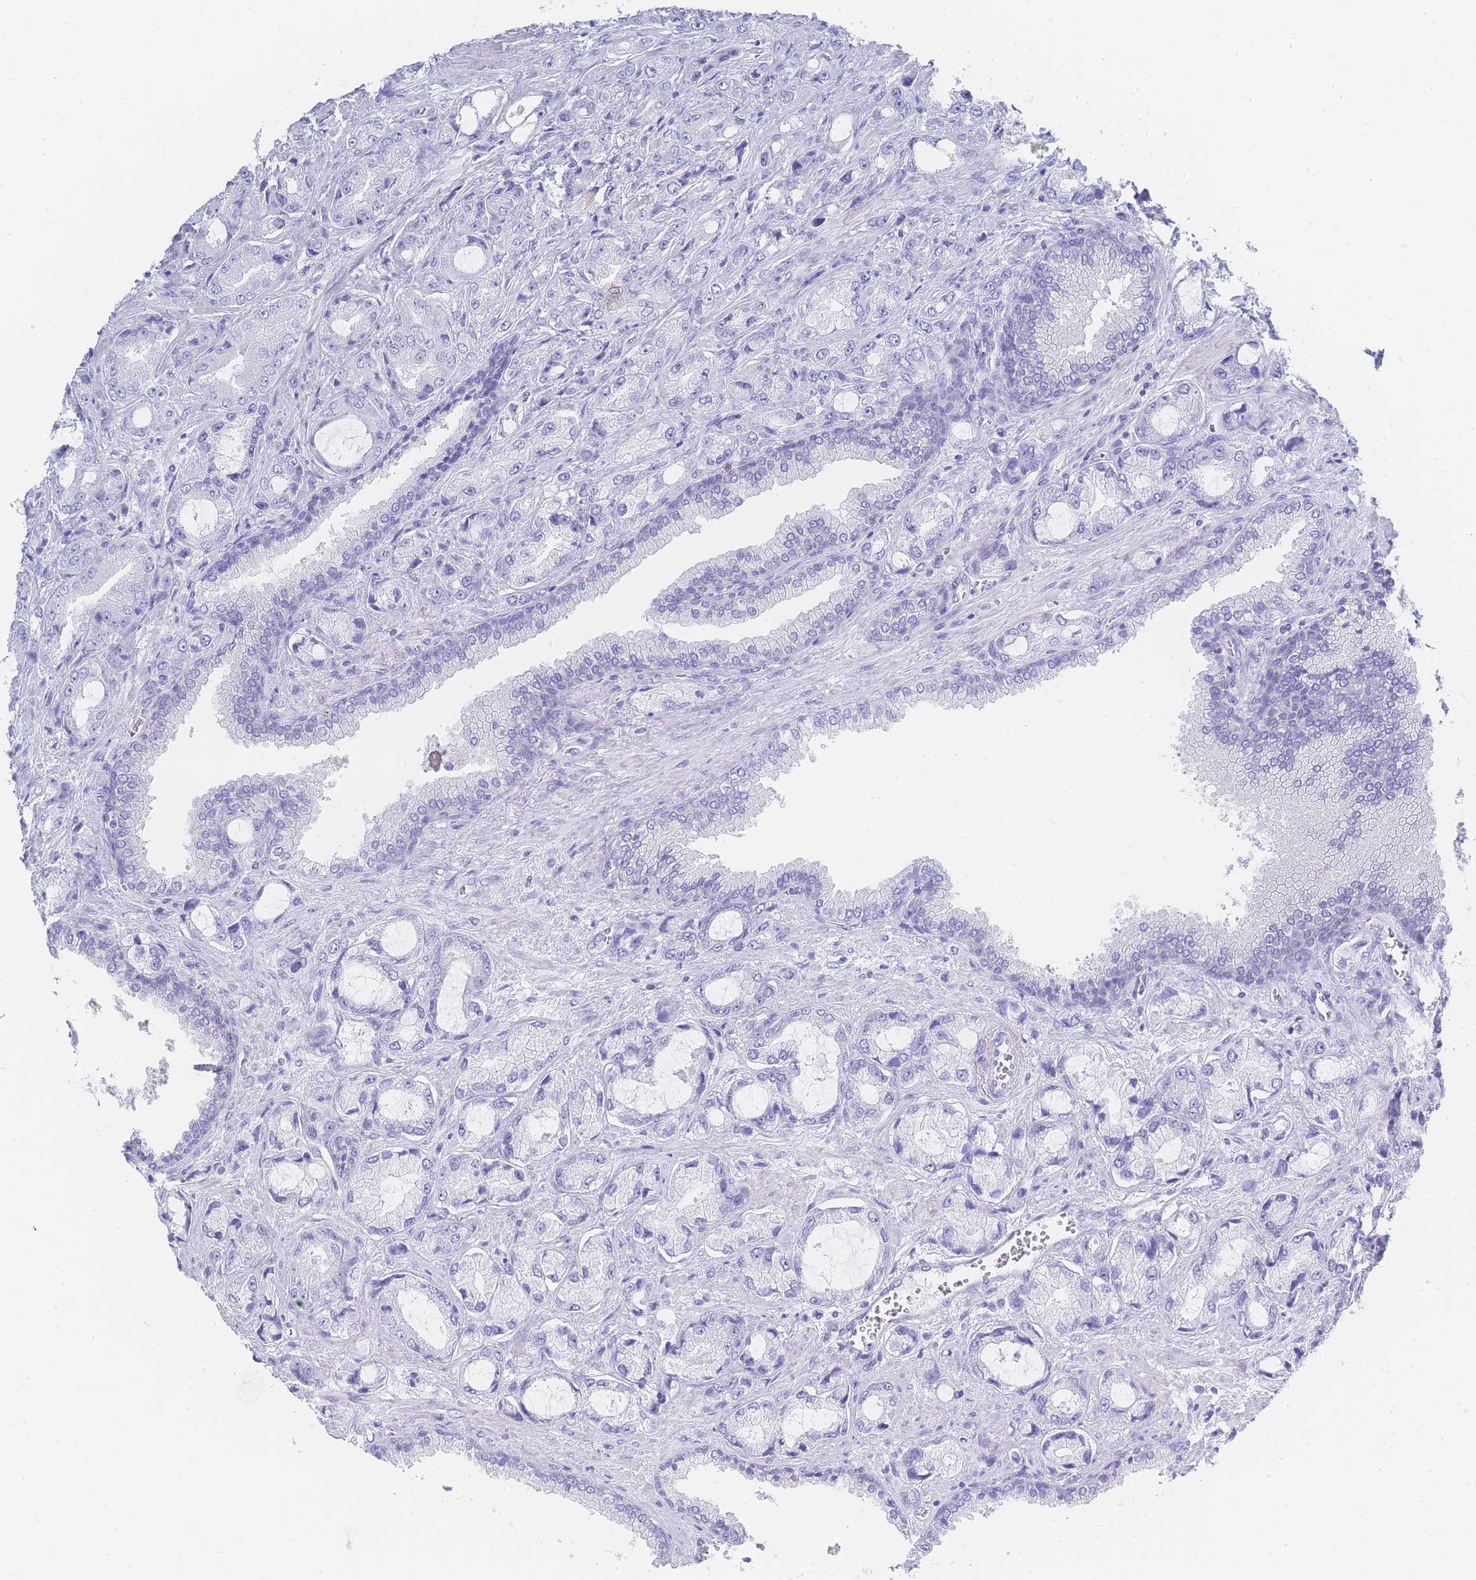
{"staining": {"intensity": "negative", "quantity": "none", "location": "none"}, "tissue": "prostate cancer", "cell_type": "Tumor cells", "image_type": "cancer", "snomed": [{"axis": "morphology", "description": "Adenocarcinoma, High grade"}, {"axis": "topography", "description": "Prostate"}], "caption": "Immunohistochemical staining of human prostate cancer (high-grade adenocarcinoma) shows no significant expression in tumor cells.", "gene": "LZTFL1", "patient": {"sex": "male", "age": 68}}